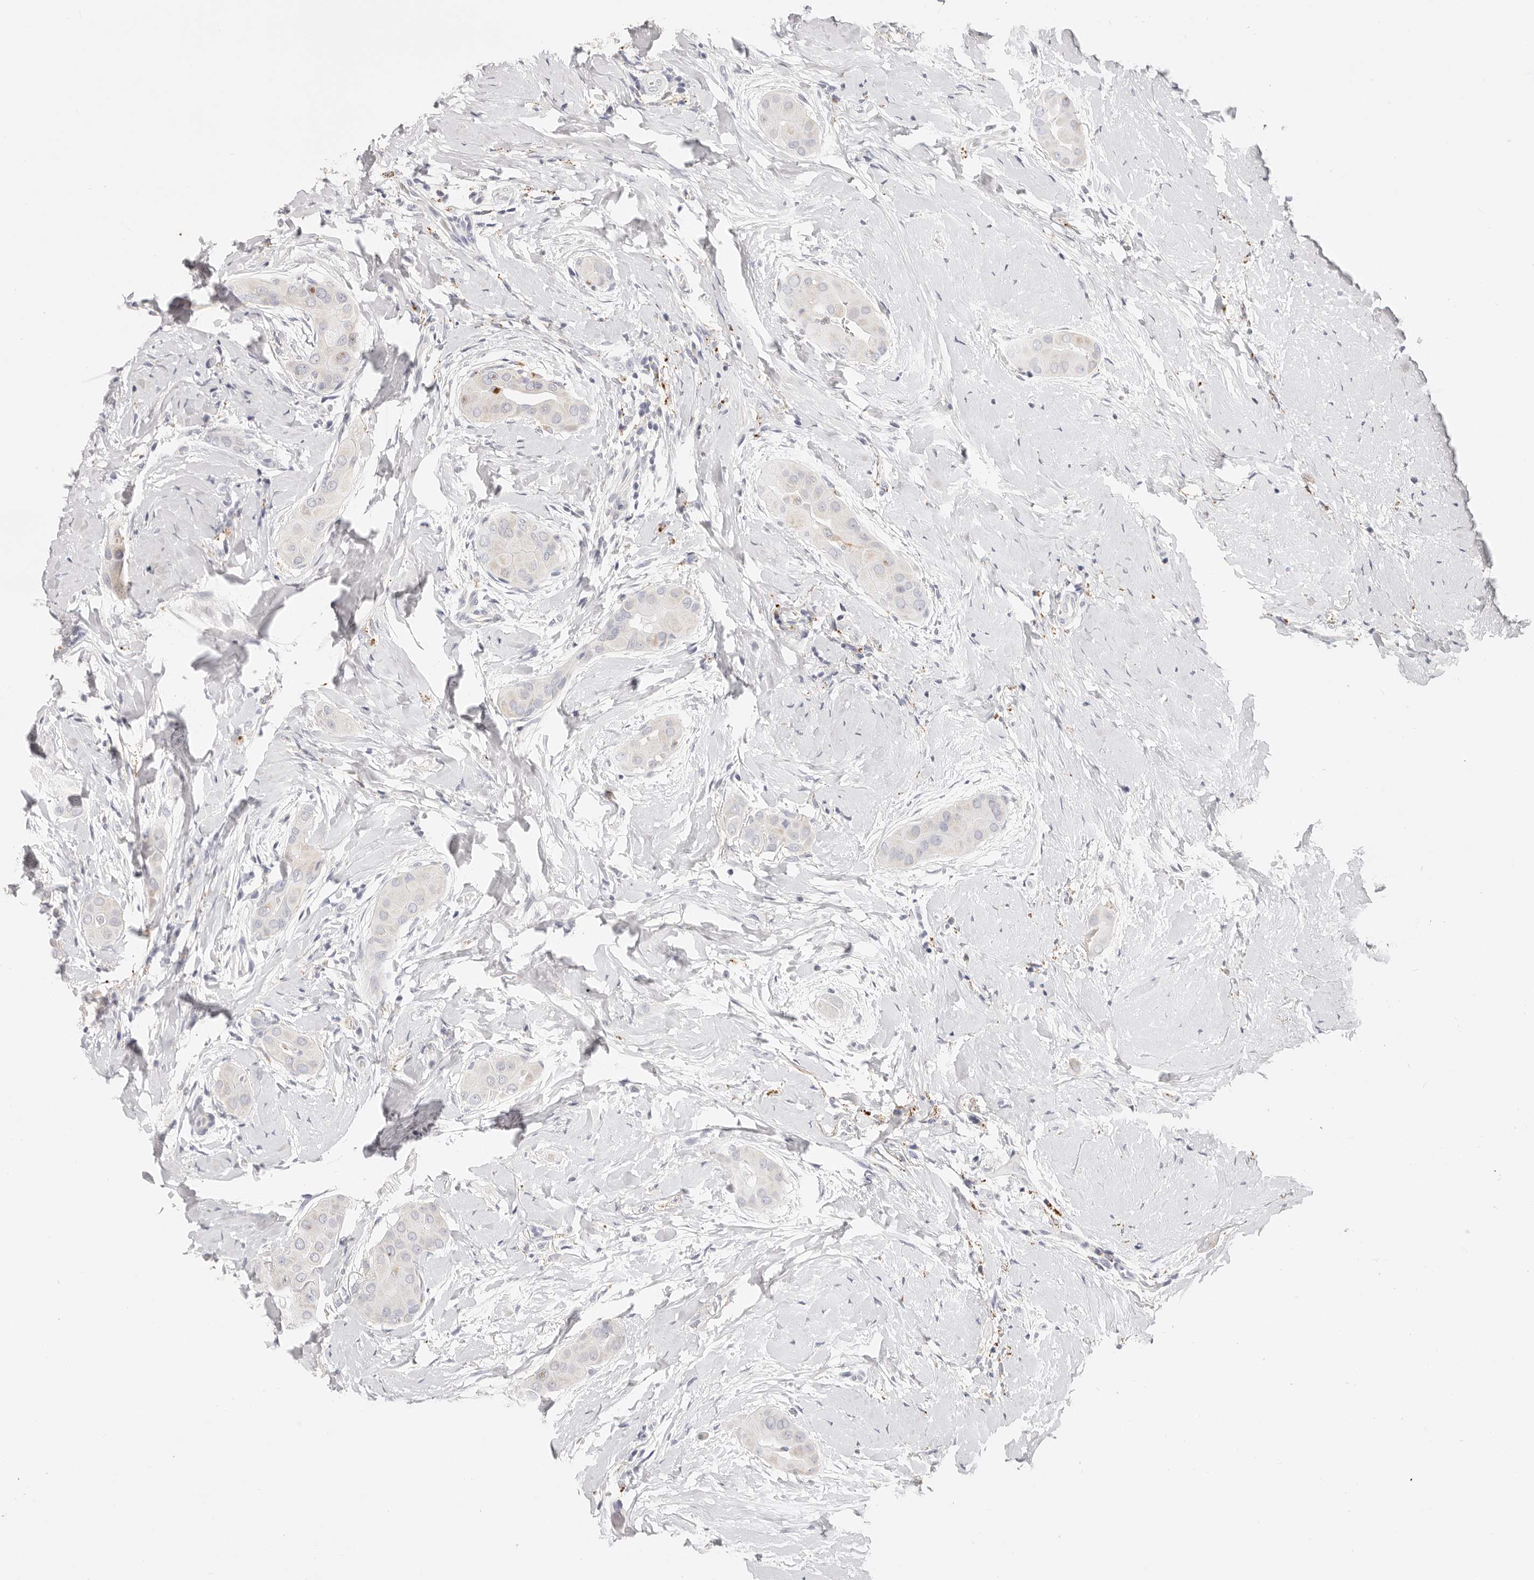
{"staining": {"intensity": "negative", "quantity": "none", "location": "none"}, "tissue": "thyroid cancer", "cell_type": "Tumor cells", "image_type": "cancer", "snomed": [{"axis": "morphology", "description": "Papillary adenocarcinoma, NOS"}, {"axis": "topography", "description": "Thyroid gland"}], "caption": "The histopathology image reveals no staining of tumor cells in thyroid cancer. The staining is performed using DAB brown chromogen with nuclei counter-stained in using hematoxylin.", "gene": "STKLD1", "patient": {"sex": "male", "age": 33}}